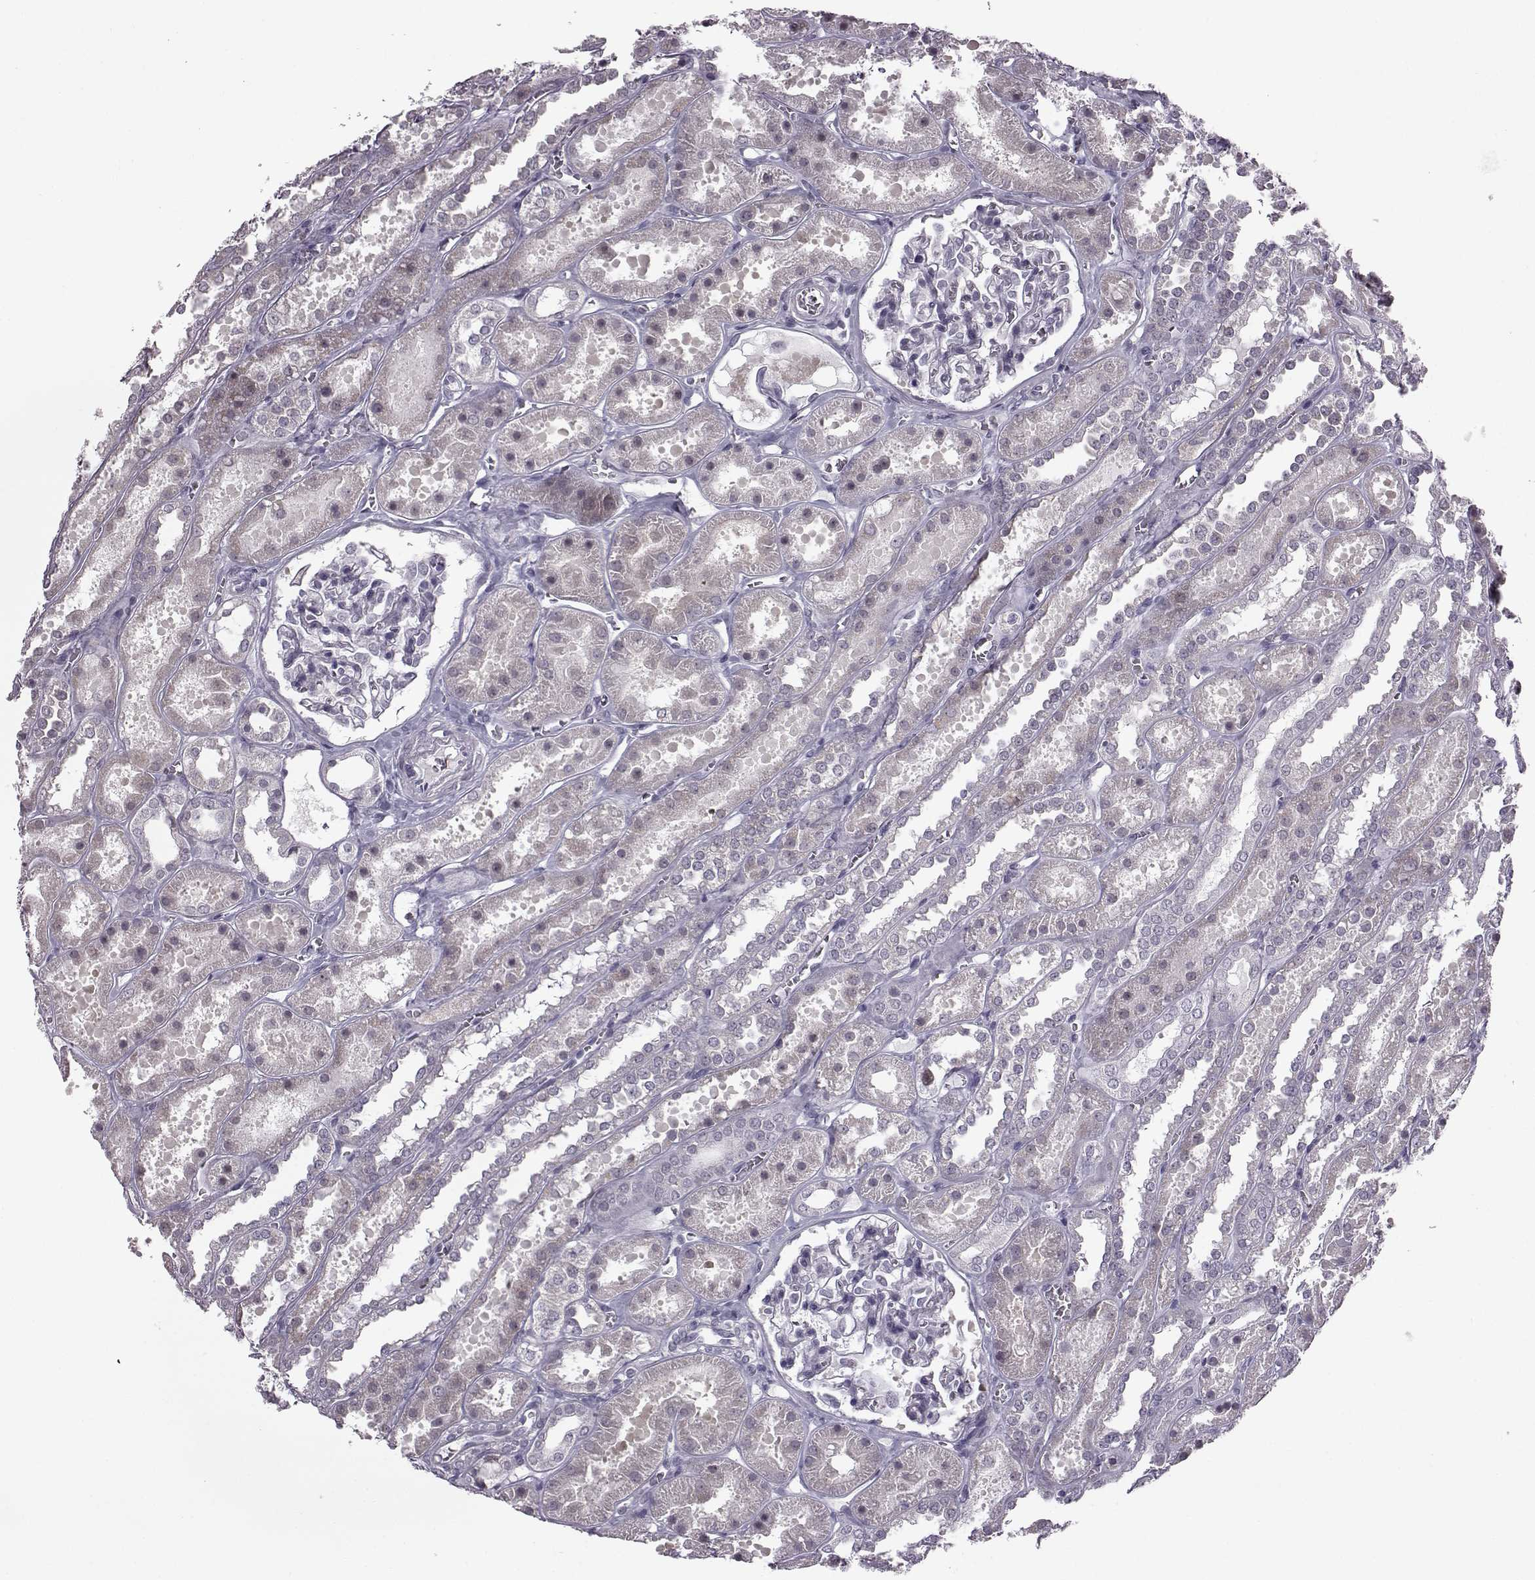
{"staining": {"intensity": "negative", "quantity": "none", "location": "none"}, "tissue": "kidney", "cell_type": "Cells in glomeruli", "image_type": "normal", "snomed": [{"axis": "morphology", "description": "Normal tissue, NOS"}, {"axis": "topography", "description": "Kidney"}], "caption": "Immunohistochemistry histopathology image of normal kidney: human kidney stained with DAB demonstrates no significant protein staining in cells in glomeruli.", "gene": "SLC28A2", "patient": {"sex": "female", "age": 41}}